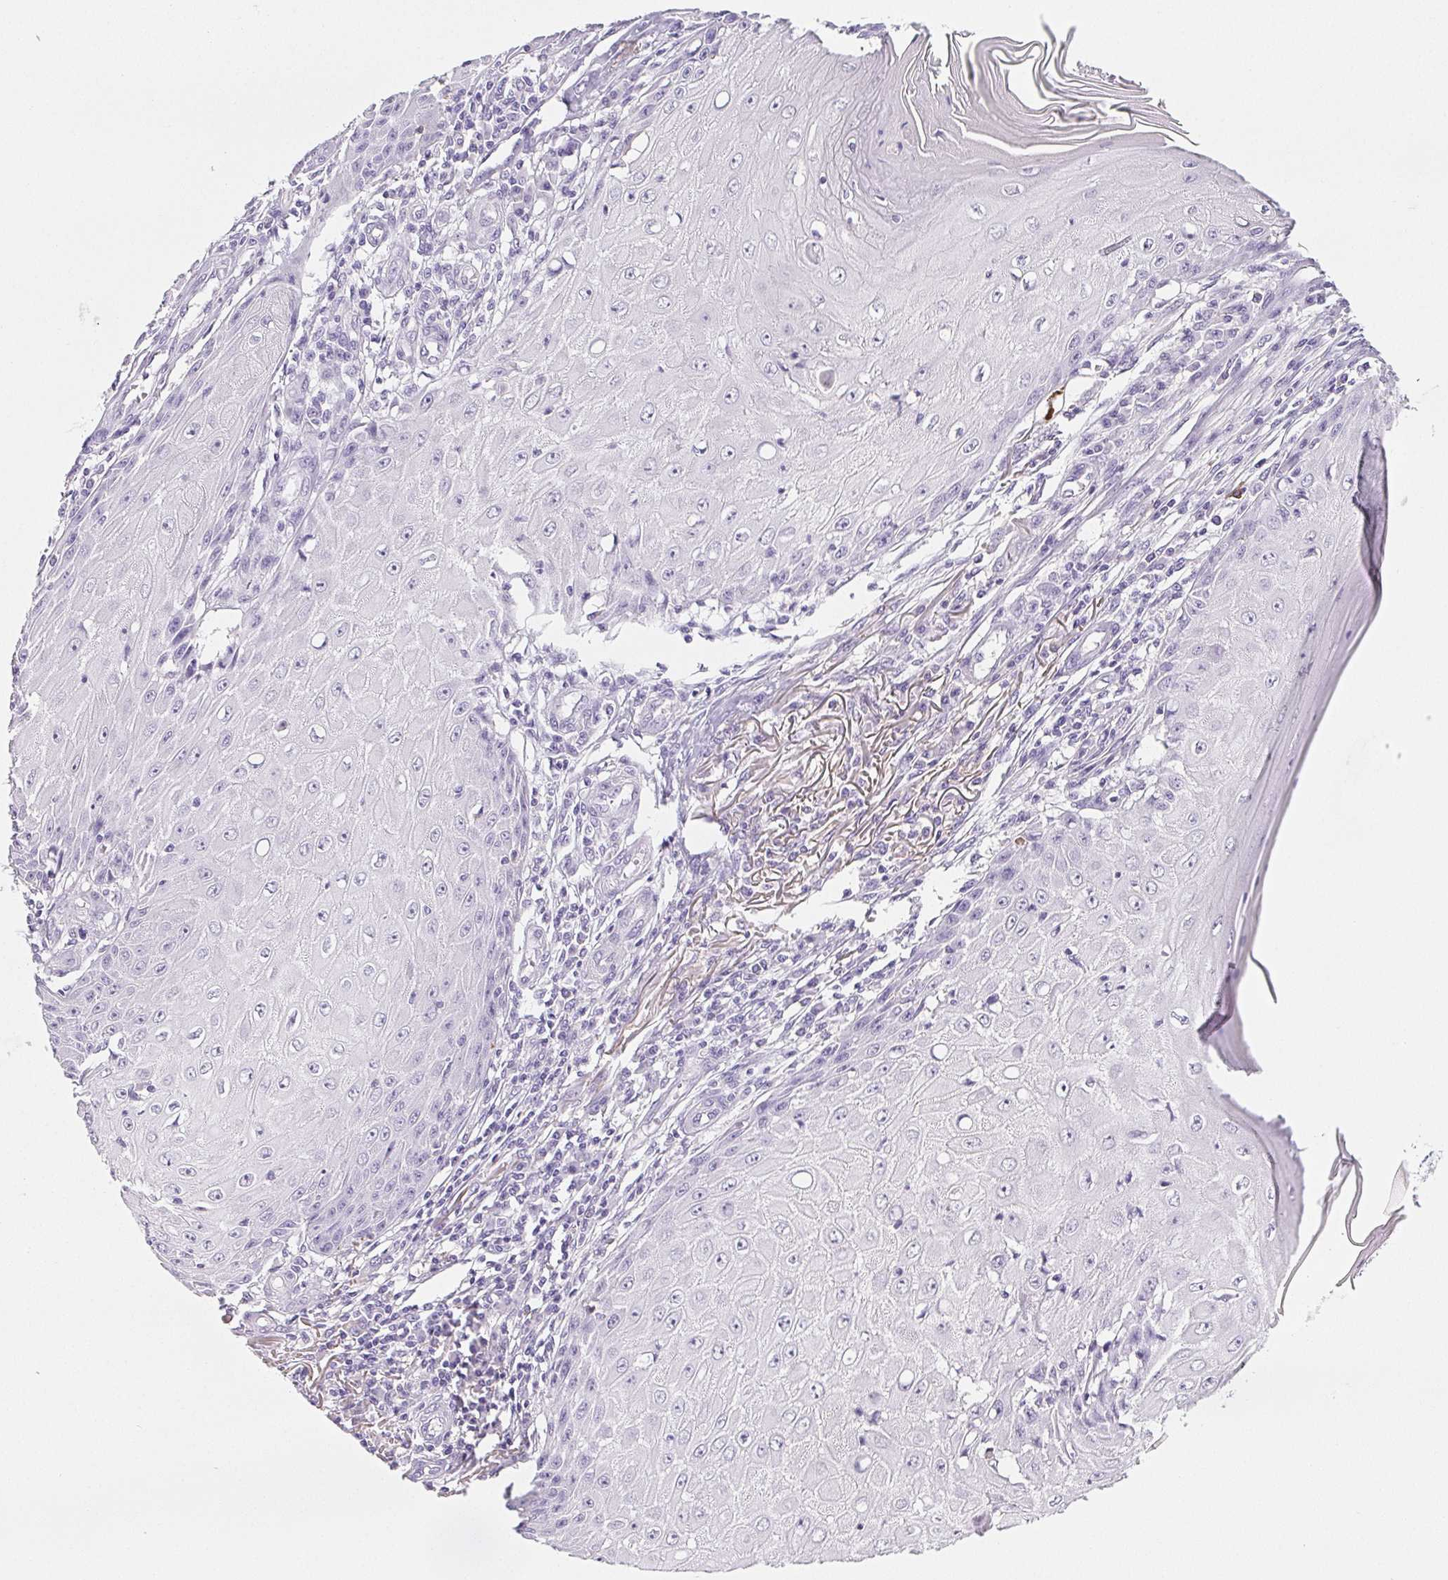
{"staining": {"intensity": "negative", "quantity": "none", "location": "none"}, "tissue": "skin cancer", "cell_type": "Tumor cells", "image_type": "cancer", "snomed": [{"axis": "morphology", "description": "Squamous cell carcinoma, NOS"}, {"axis": "topography", "description": "Skin"}], "caption": "High magnification brightfield microscopy of skin cancer stained with DAB (brown) and counterstained with hematoxylin (blue): tumor cells show no significant positivity.", "gene": "VTN", "patient": {"sex": "female", "age": 73}}